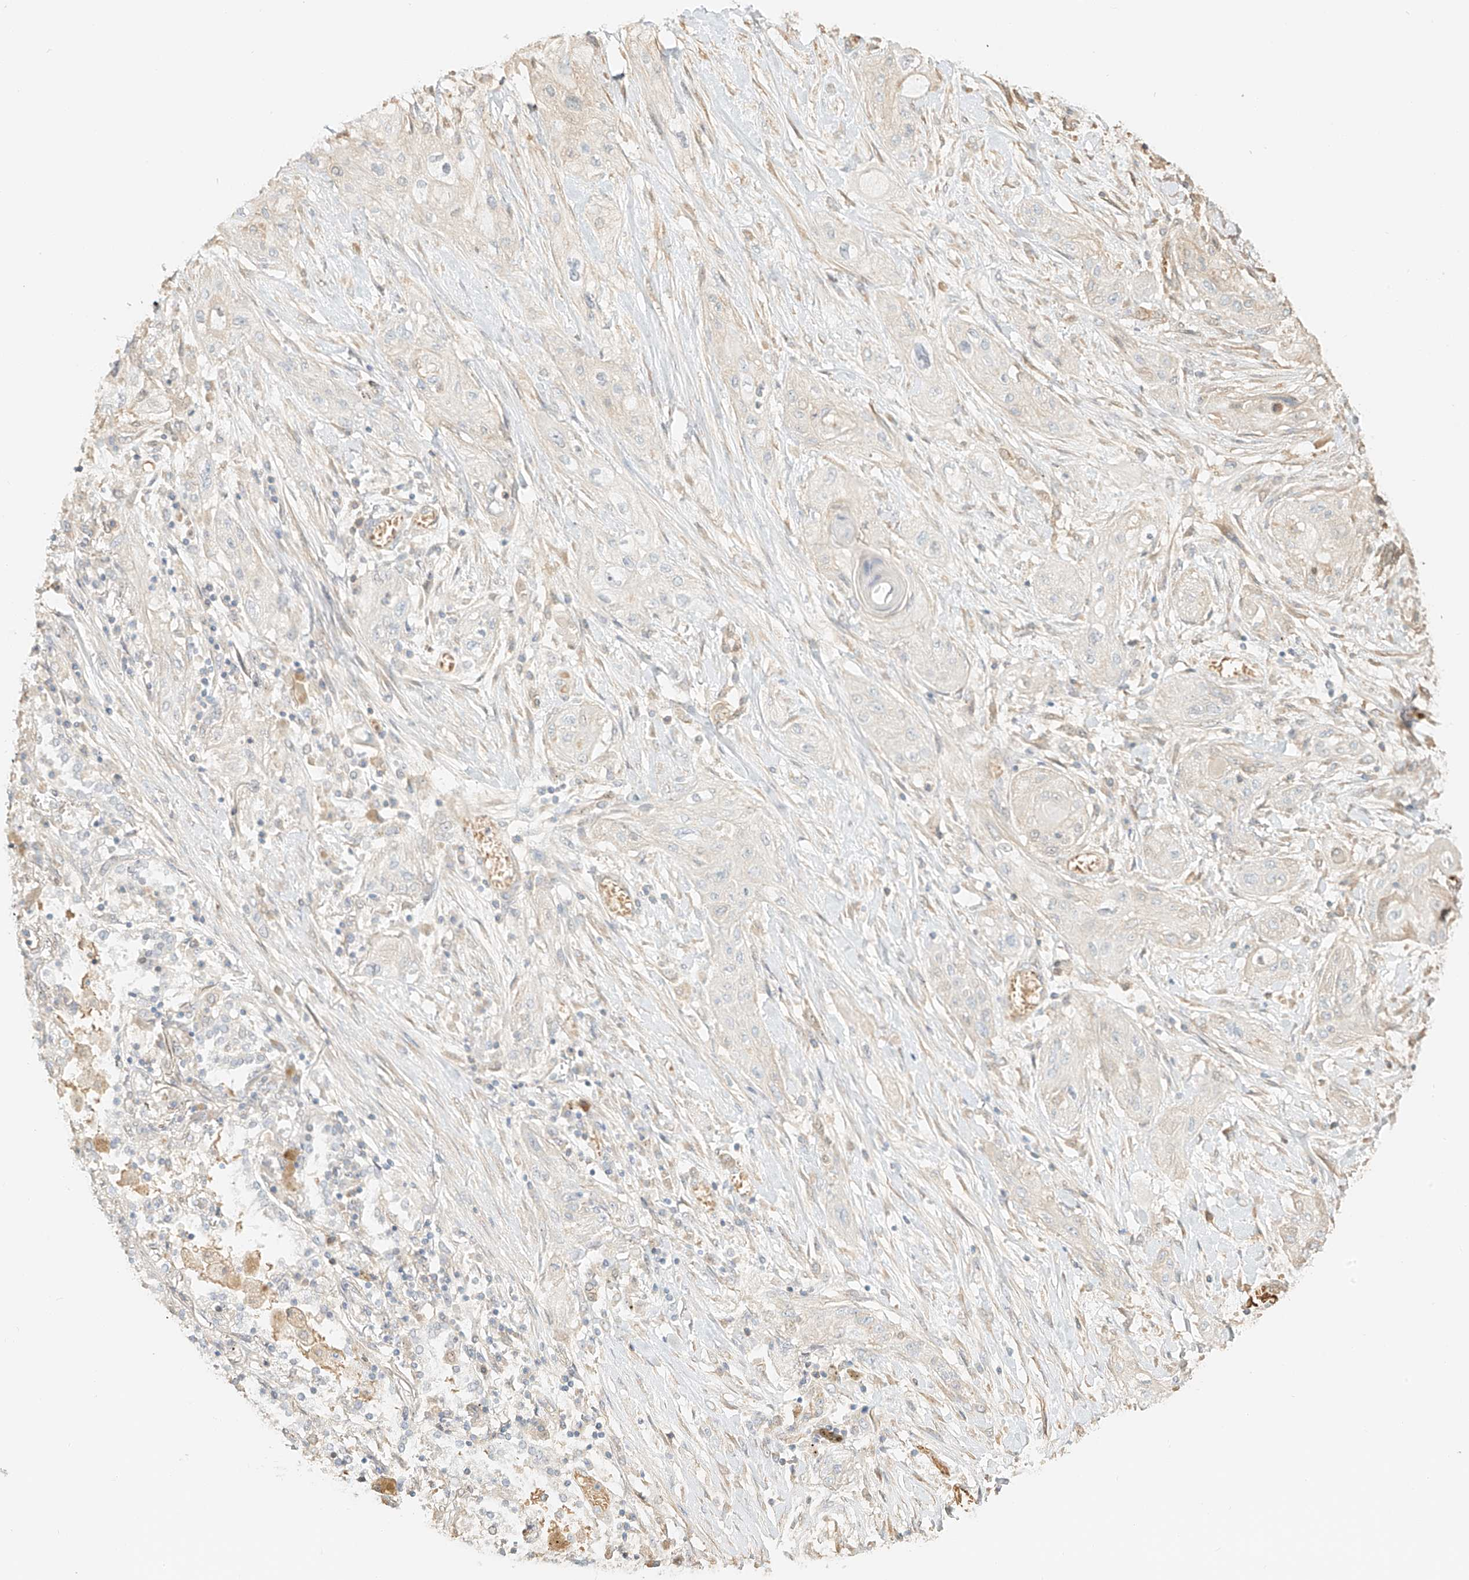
{"staining": {"intensity": "negative", "quantity": "none", "location": "none"}, "tissue": "lung cancer", "cell_type": "Tumor cells", "image_type": "cancer", "snomed": [{"axis": "morphology", "description": "Squamous cell carcinoma, NOS"}, {"axis": "topography", "description": "Lung"}], "caption": "The photomicrograph exhibits no significant expression in tumor cells of lung cancer (squamous cell carcinoma).", "gene": "UPK1B", "patient": {"sex": "female", "age": 47}}